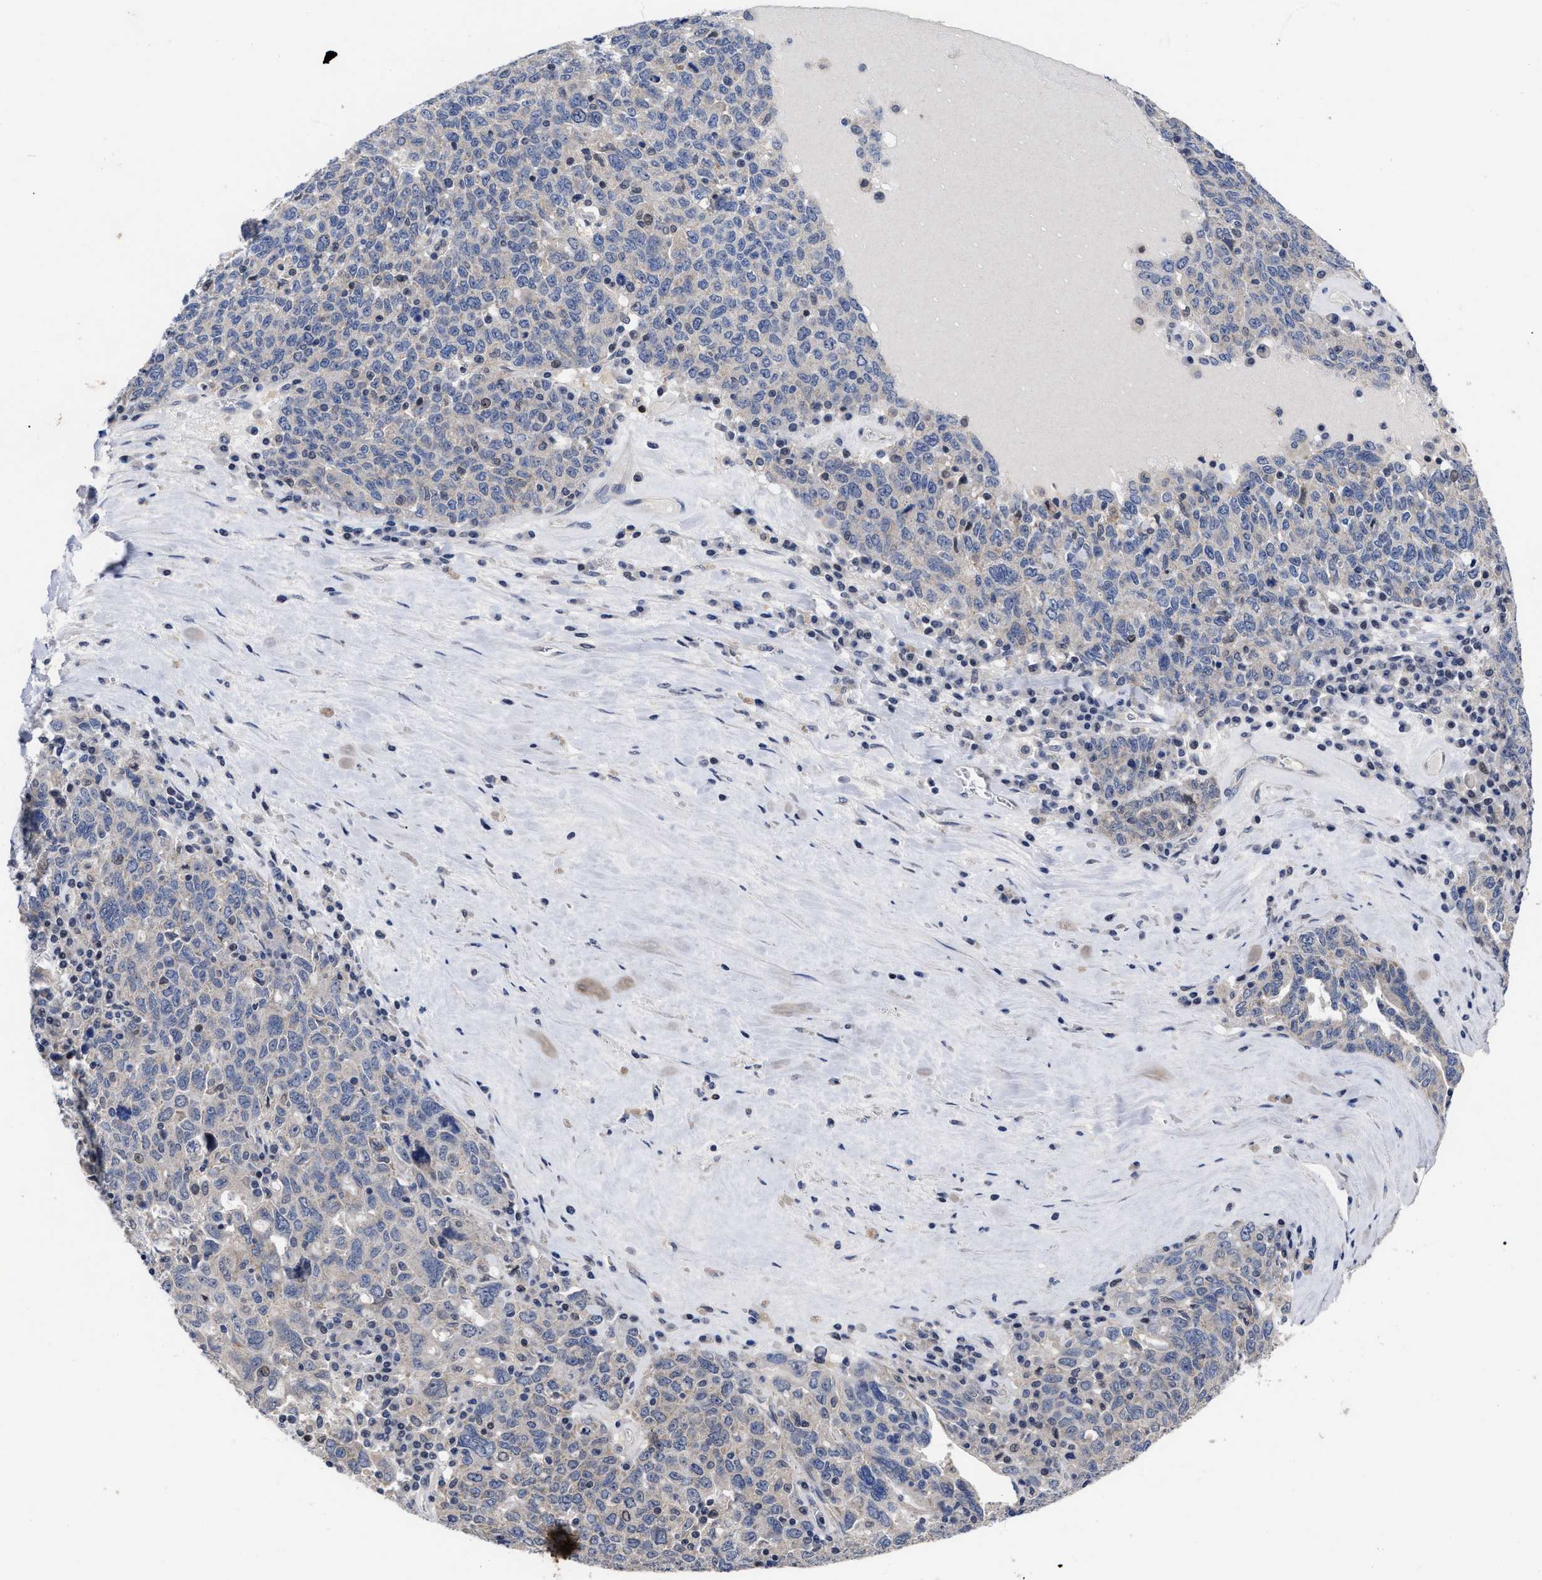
{"staining": {"intensity": "negative", "quantity": "none", "location": "none"}, "tissue": "ovarian cancer", "cell_type": "Tumor cells", "image_type": "cancer", "snomed": [{"axis": "morphology", "description": "Carcinoma, endometroid"}, {"axis": "topography", "description": "Ovary"}], "caption": "Histopathology image shows no significant protein positivity in tumor cells of ovarian cancer.", "gene": "CCN5", "patient": {"sex": "female", "age": 62}}